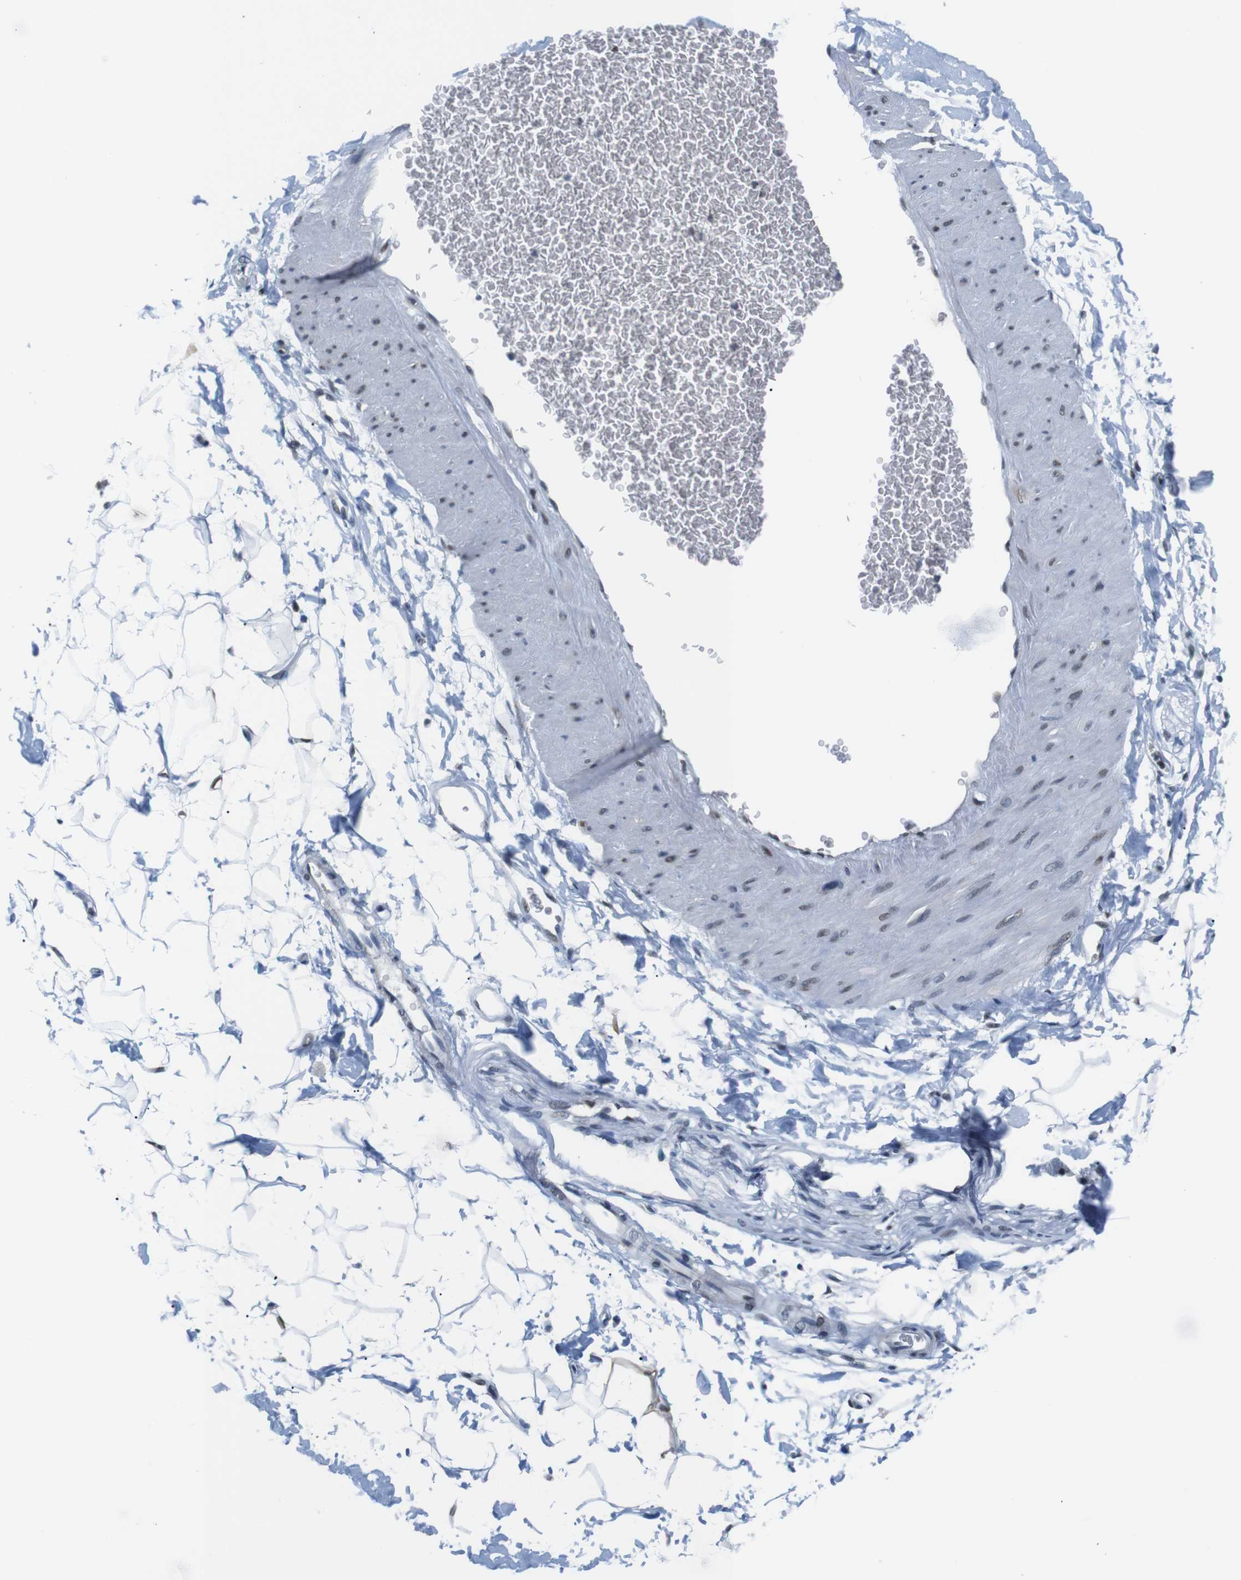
{"staining": {"intensity": "moderate", "quantity": ">75%", "location": "nuclear"}, "tissue": "adipose tissue", "cell_type": "Adipocytes", "image_type": "normal", "snomed": [{"axis": "morphology", "description": "Normal tissue, NOS"}, {"axis": "topography", "description": "Soft tissue"}], "caption": "Immunohistochemistry (DAB (3,3'-diaminobenzidine)) staining of benign adipose tissue demonstrates moderate nuclear protein positivity in about >75% of adipocytes.", "gene": "PSME3", "patient": {"sex": "male", "age": 72}}